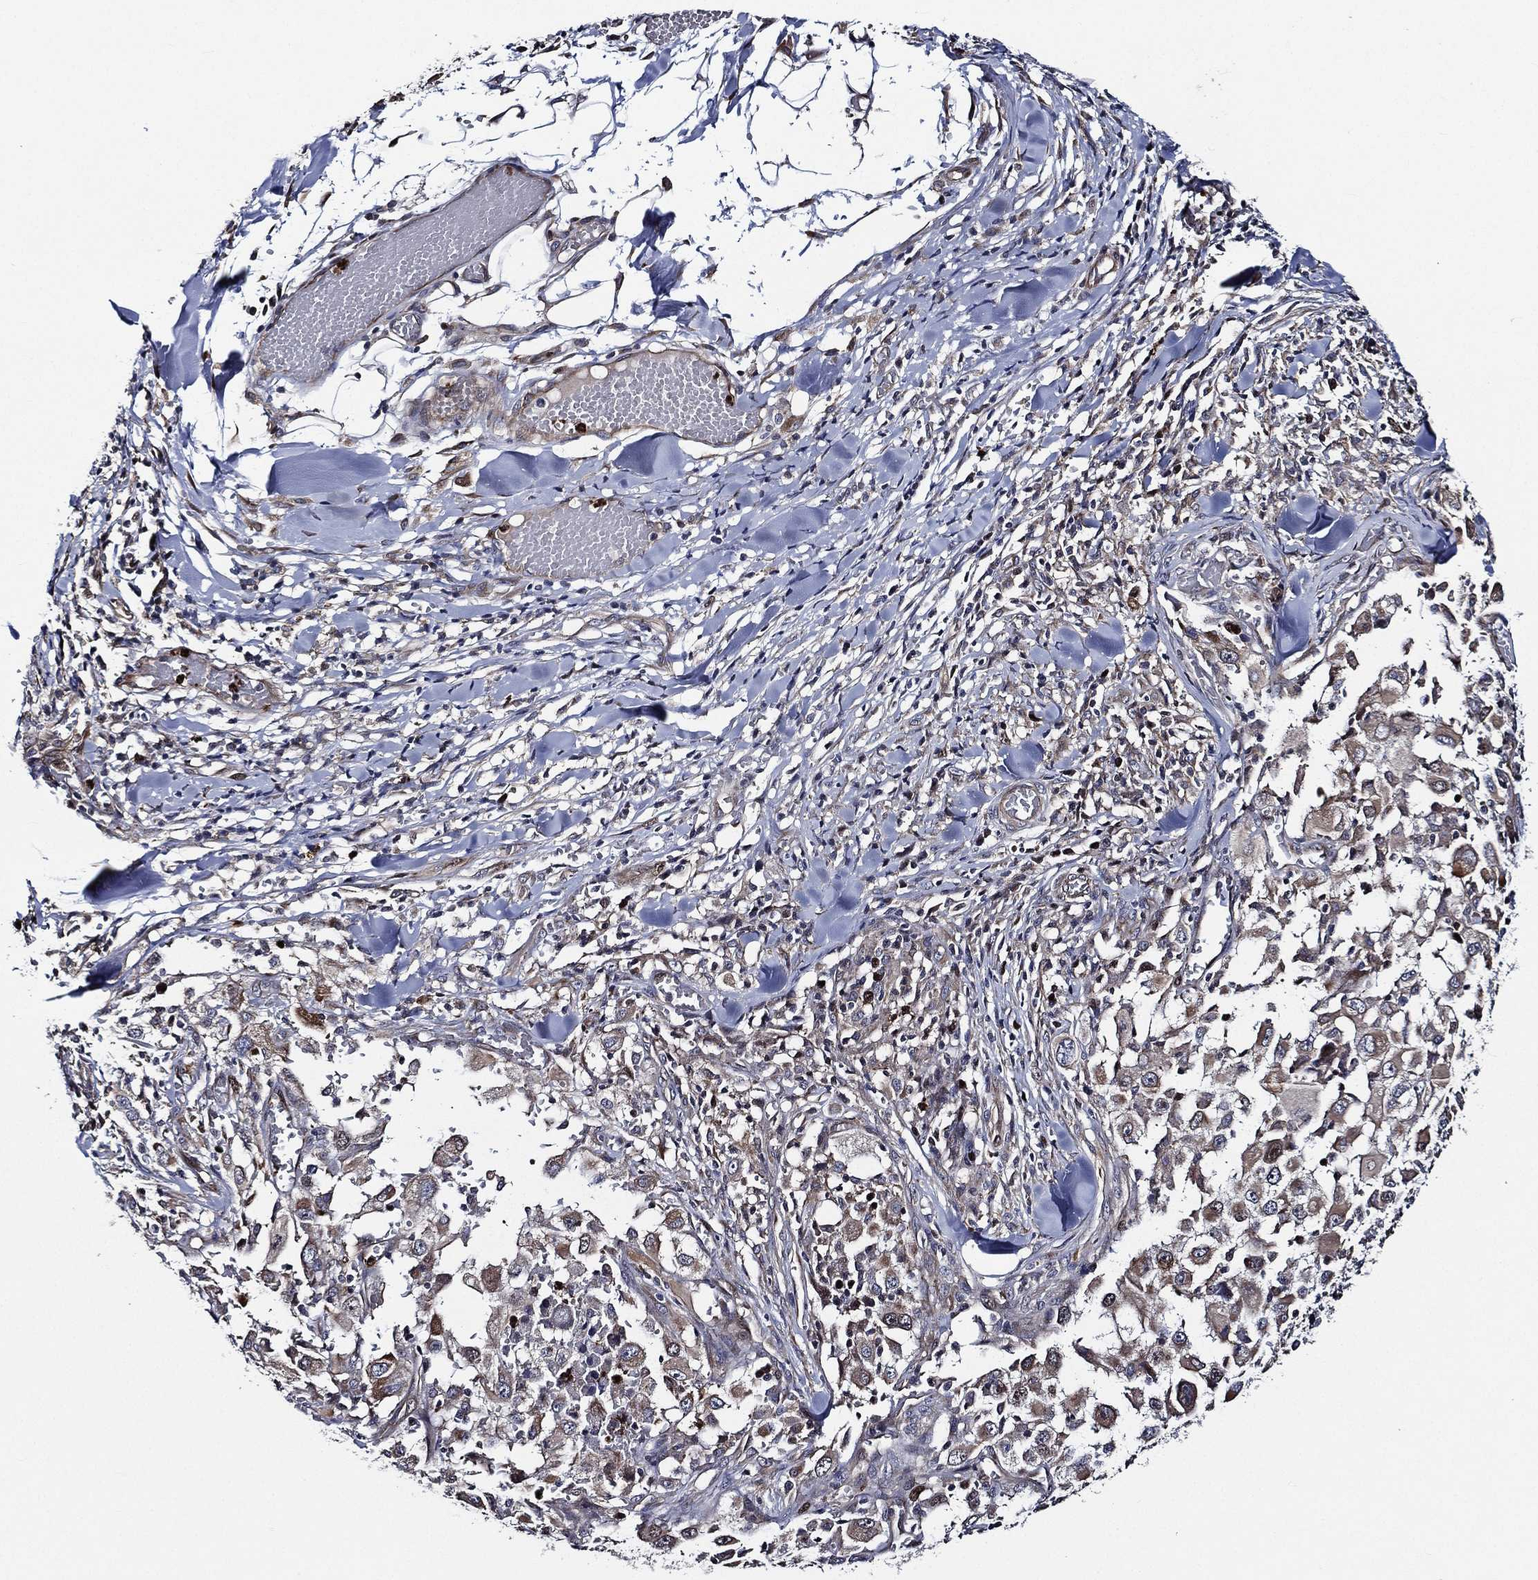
{"staining": {"intensity": "weak", "quantity": "<25%", "location": "cytoplasmic/membranous"}, "tissue": "melanoma", "cell_type": "Tumor cells", "image_type": "cancer", "snomed": [{"axis": "morphology", "description": "Malignant melanoma, Metastatic site"}, {"axis": "topography", "description": "Lymph node"}], "caption": "The micrograph displays no staining of tumor cells in melanoma.", "gene": "KIF20B", "patient": {"sex": "male", "age": 50}}